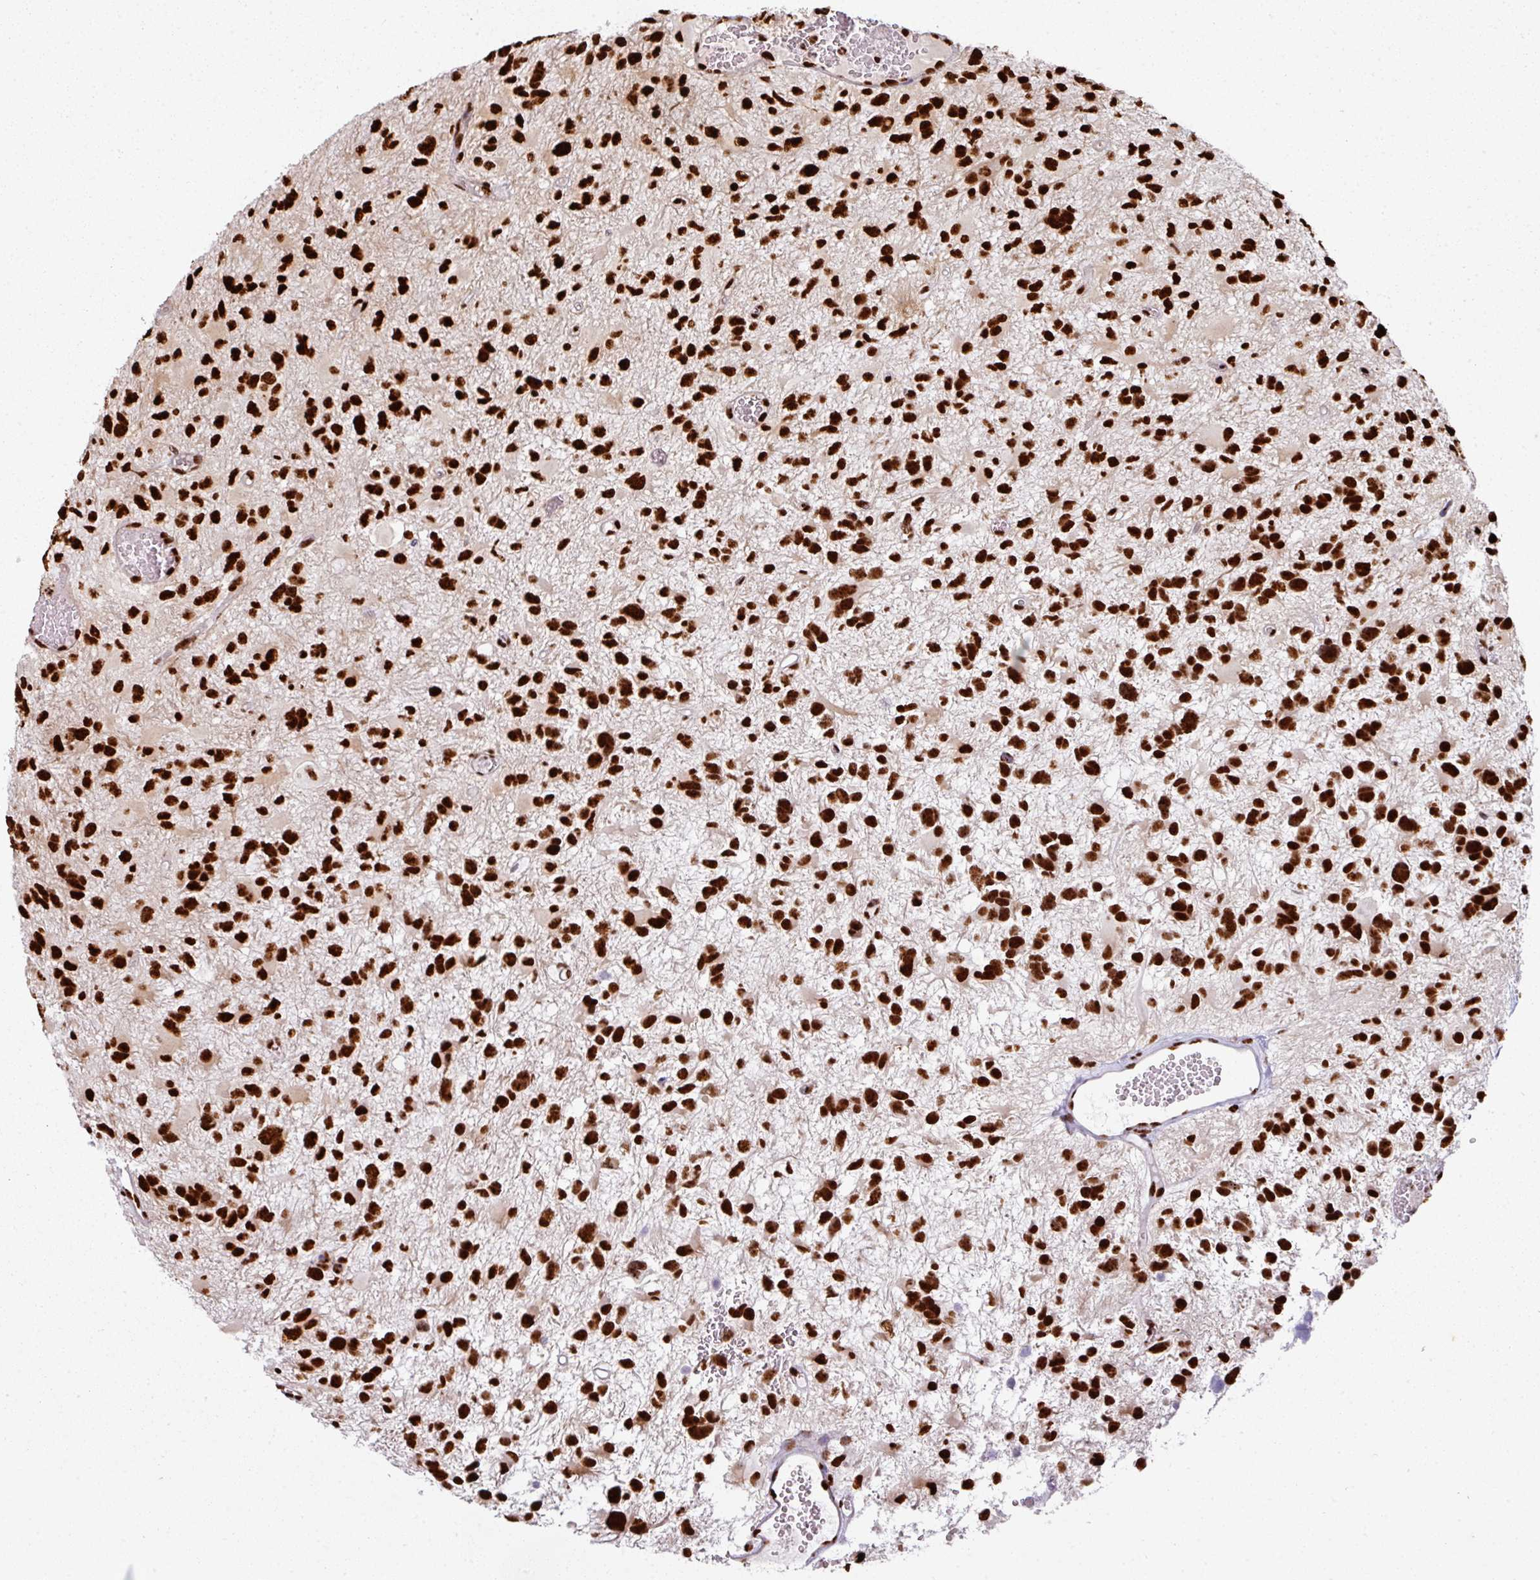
{"staining": {"intensity": "strong", "quantity": ">75%", "location": "nuclear"}, "tissue": "glioma", "cell_type": "Tumor cells", "image_type": "cancer", "snomed": [{"axis": "morphology", "description": "Glioma, malignant, High grade"}, {"axis": "topography", "description": "Brain"}], "caption": "Tumor cells show high levels of strong nuclear expression in approximately >75% of cells in glioma.", "gene": "SIK3", "patient": {"sex": "female", "age": 11}}